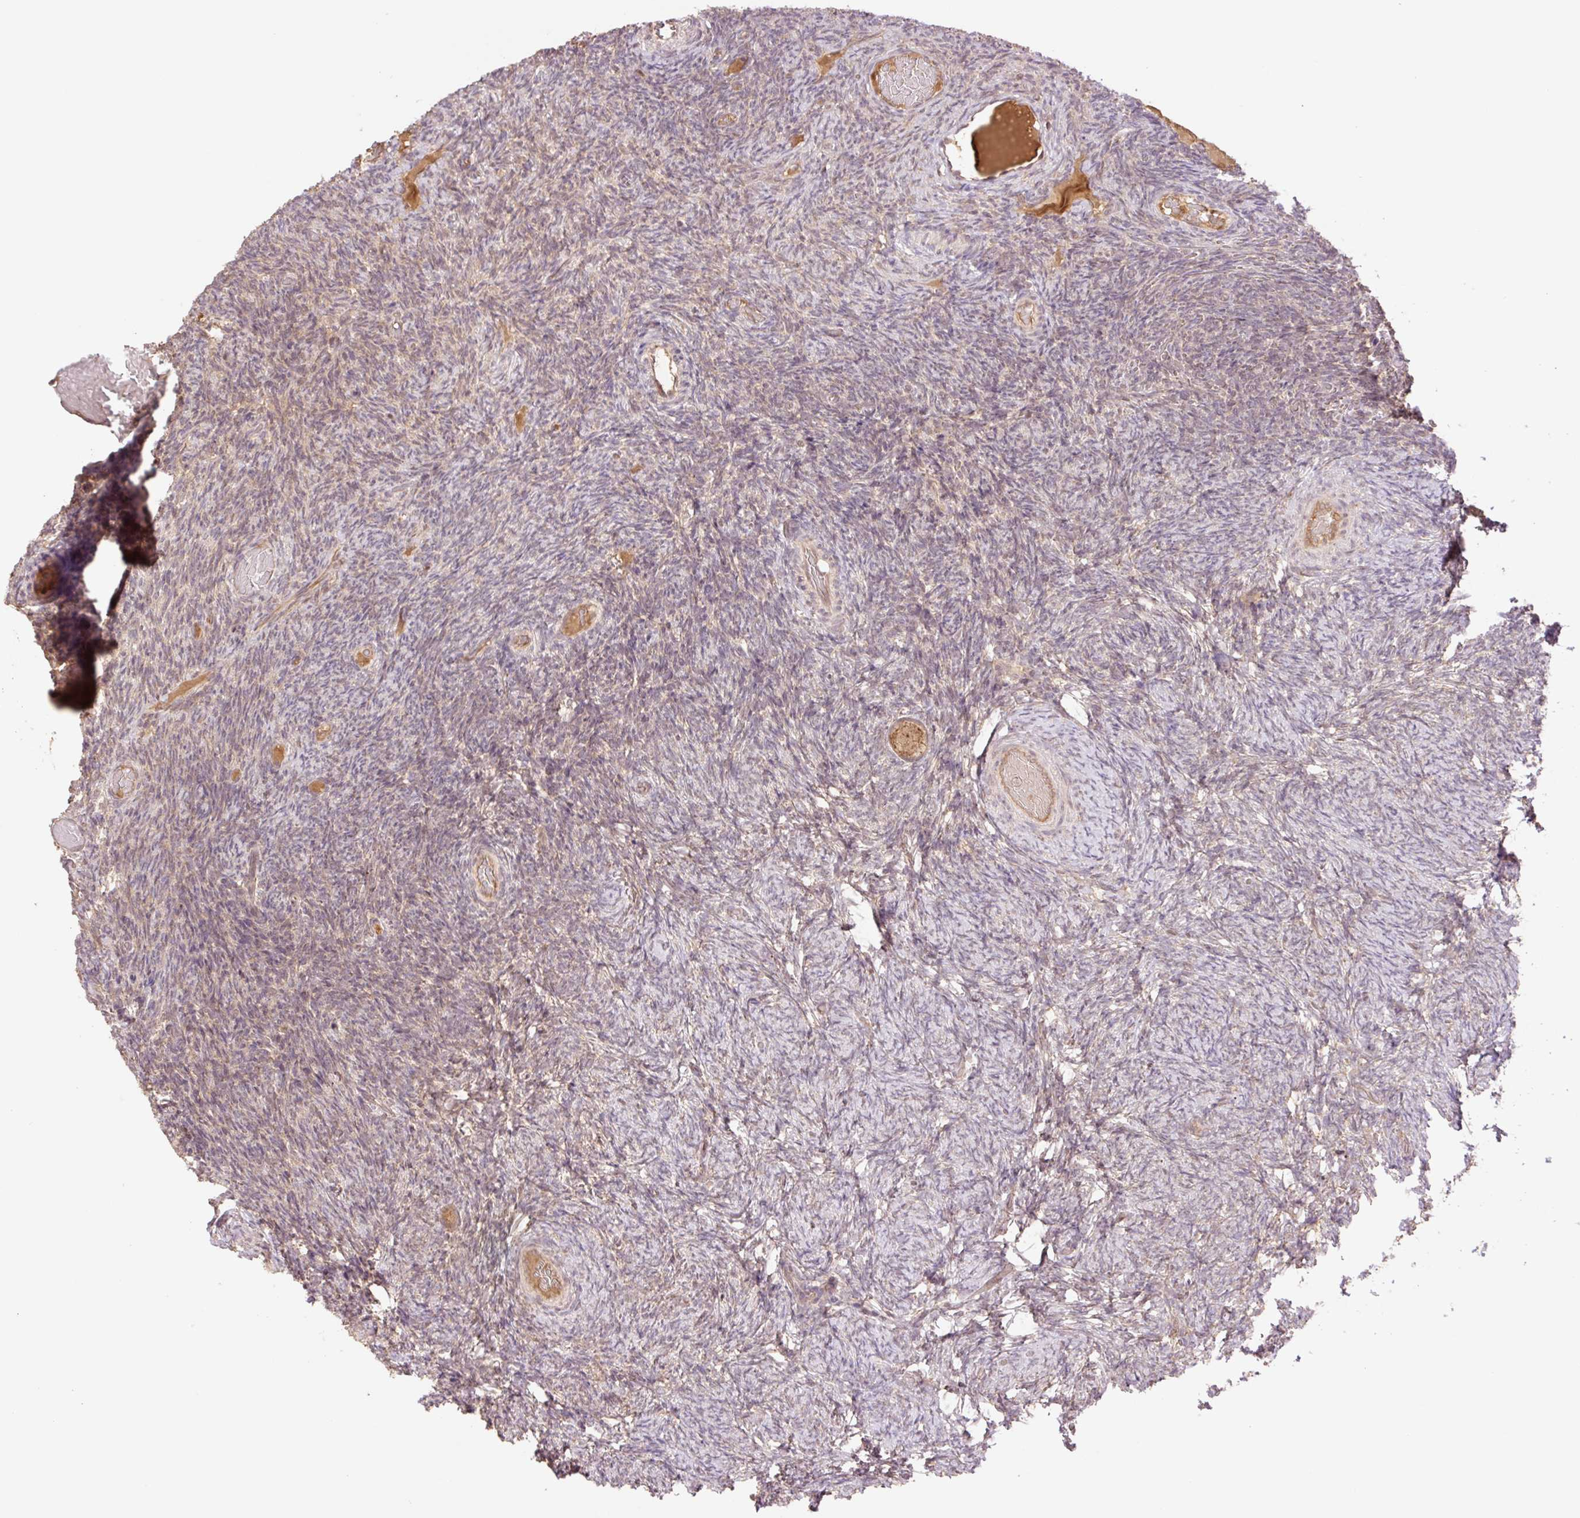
{"staining": {"intensity": "moderate", "quantity": ">75%", "location": "cytoplasmic/membranous"}, "tissue": "ovary", "cell_type": "Follicle cells", "image_type": "normal", "snomed": [{"axis": "morphology", "description": "Normal tissue, NOS"}, {"axis": "topography", "description": "Ovary"}], "caption": "Ovary stained for a protein (brown) shows moderate cytoplasmic/membranous positive staining in approximately >75% of follicle cells.", "gene": "YJU2B", "patient": {"sex": "female", "age": 34}}